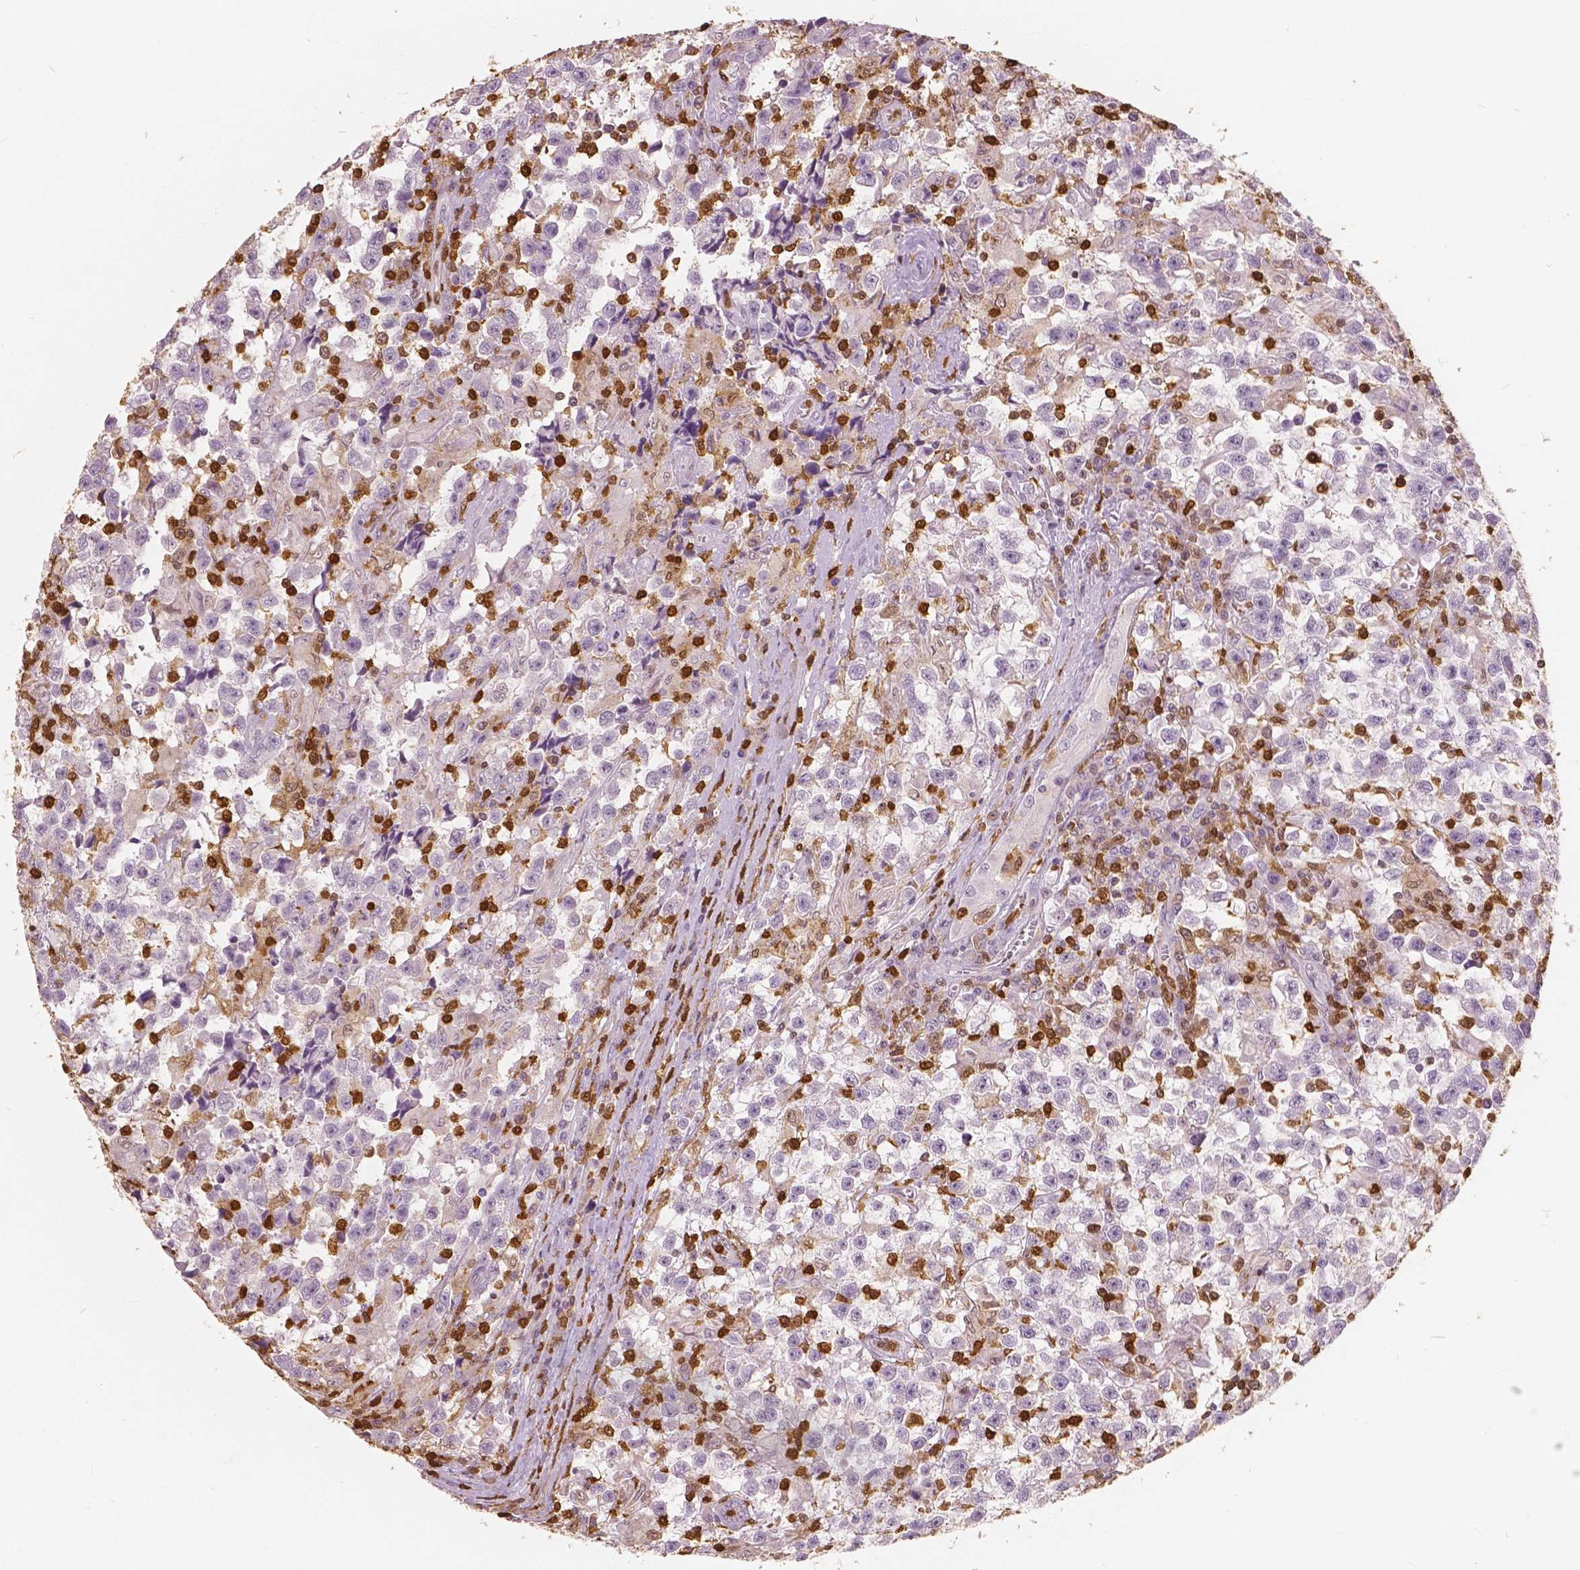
{"staining": {"intensity": "negative", "quantity": "none", "location": "none"}, "tissue": "testis cancer", "cell_type": "Tumor cells", "image_type": "cancer", "snomed": [{"axis": "morphology", "description": "Seminoma, NOS"}, {"axis": "topography", "description": "Testis"}], "caption": "A high-resolution micrograph shows immunohistochemistry (IHC) staining of testis cancer (seminoma), which demonstrates no significant expression in tumor cells.", "gene": "S100A4", "patient": {"sex": "male", "age": 31}}